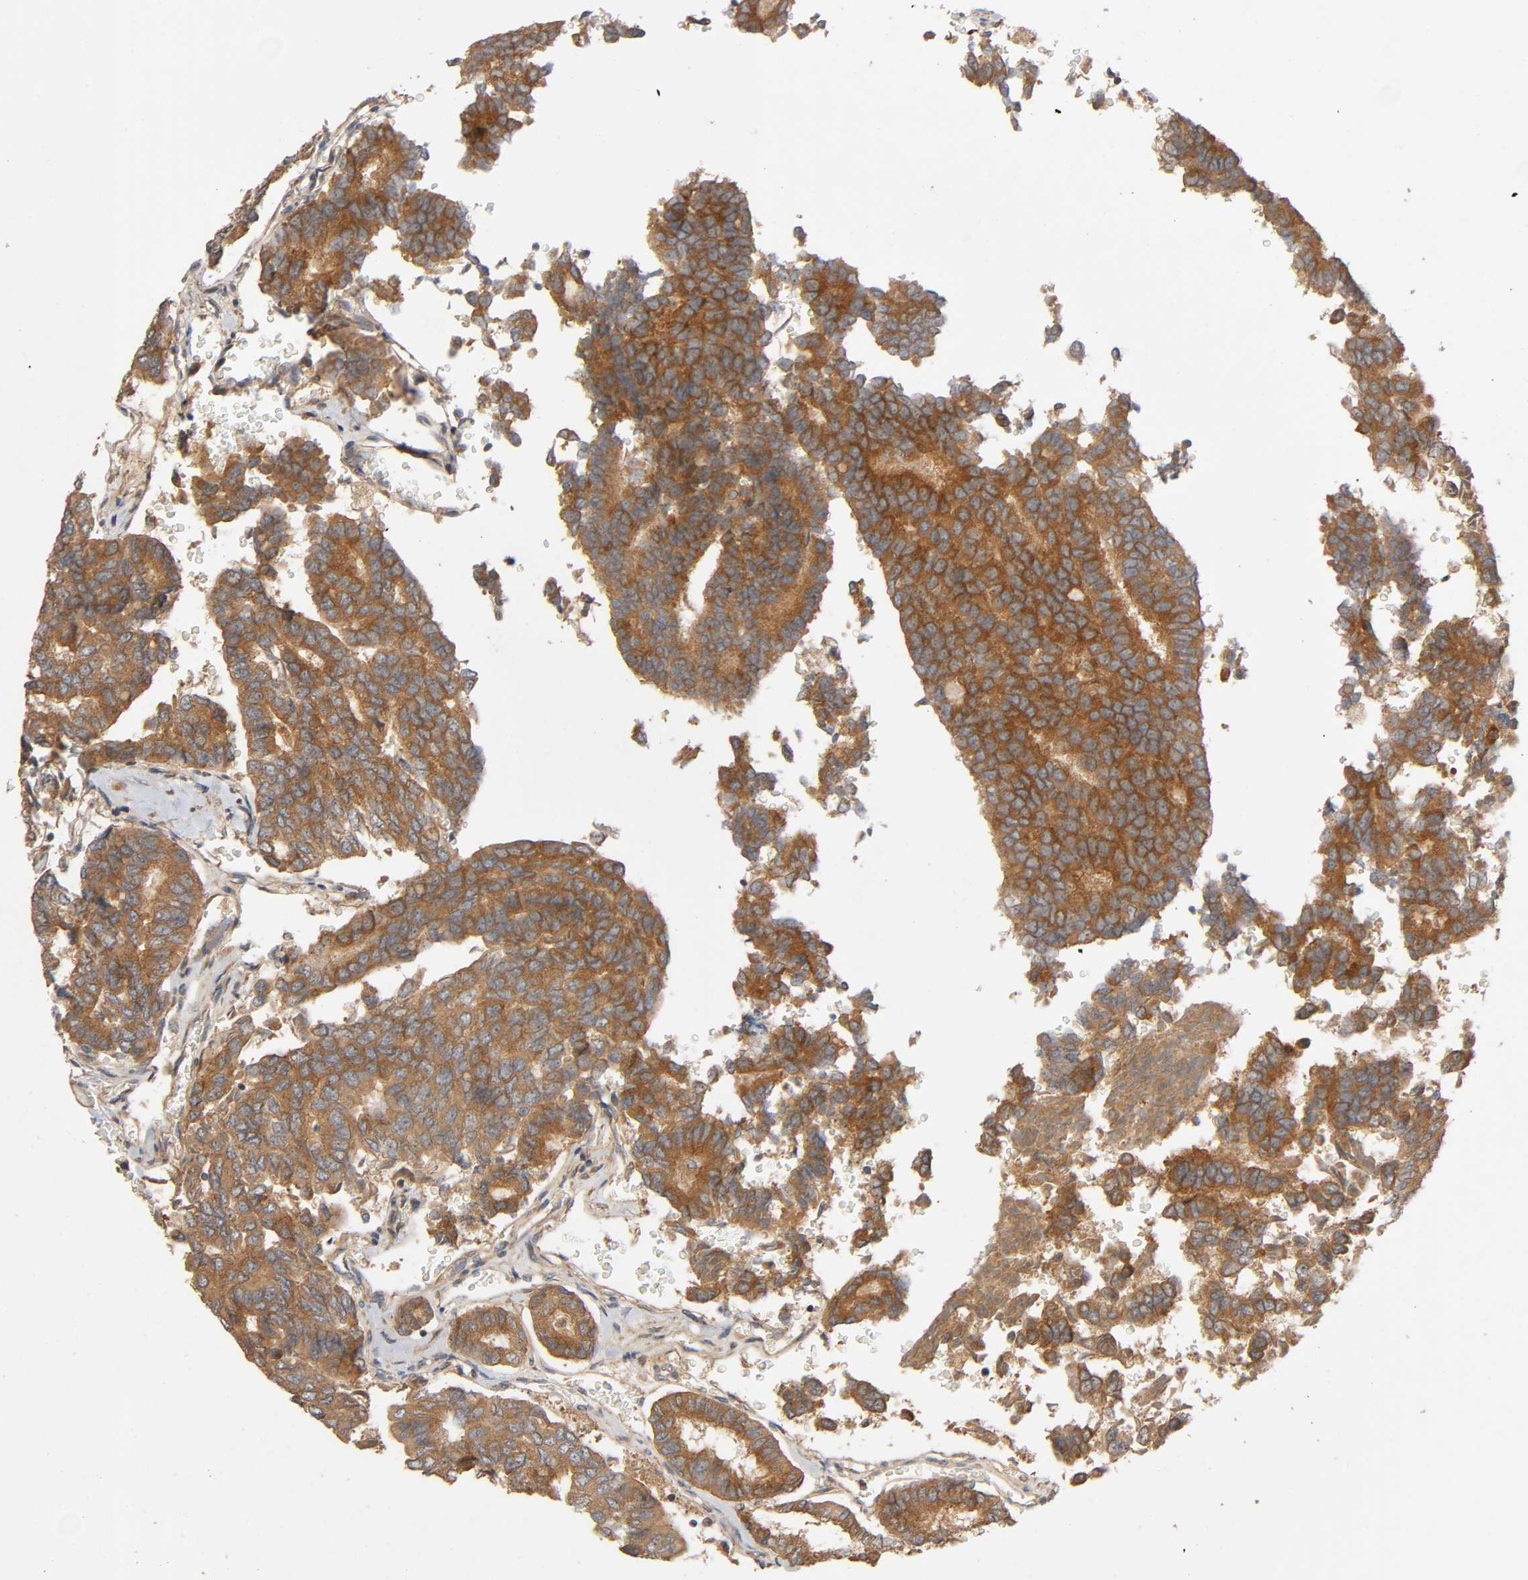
{"staining": {"intensity": "moderate", "quantity": ">75%", "location": "cytoplasmic/membranous"}, "tissue": "thyroid cancer", "cell_type": "Tumor cells", "image_type": "cancer", "snomed": [{"axis": "morphology", "description": "Papillary adenocarcinoma, NOS"}, {"axis": "topography", "description": "Thyroid gland"}], "caption": "Protein expression analysis of human papillary adenocarcinoma (thyroid) reveals moderate cytoplasmic/membranous staining in about >75% of tumor cells. Nuclei are stained in blue.", "gene": "SGSM1", "patient": {"sex": "female", "age": 35}}